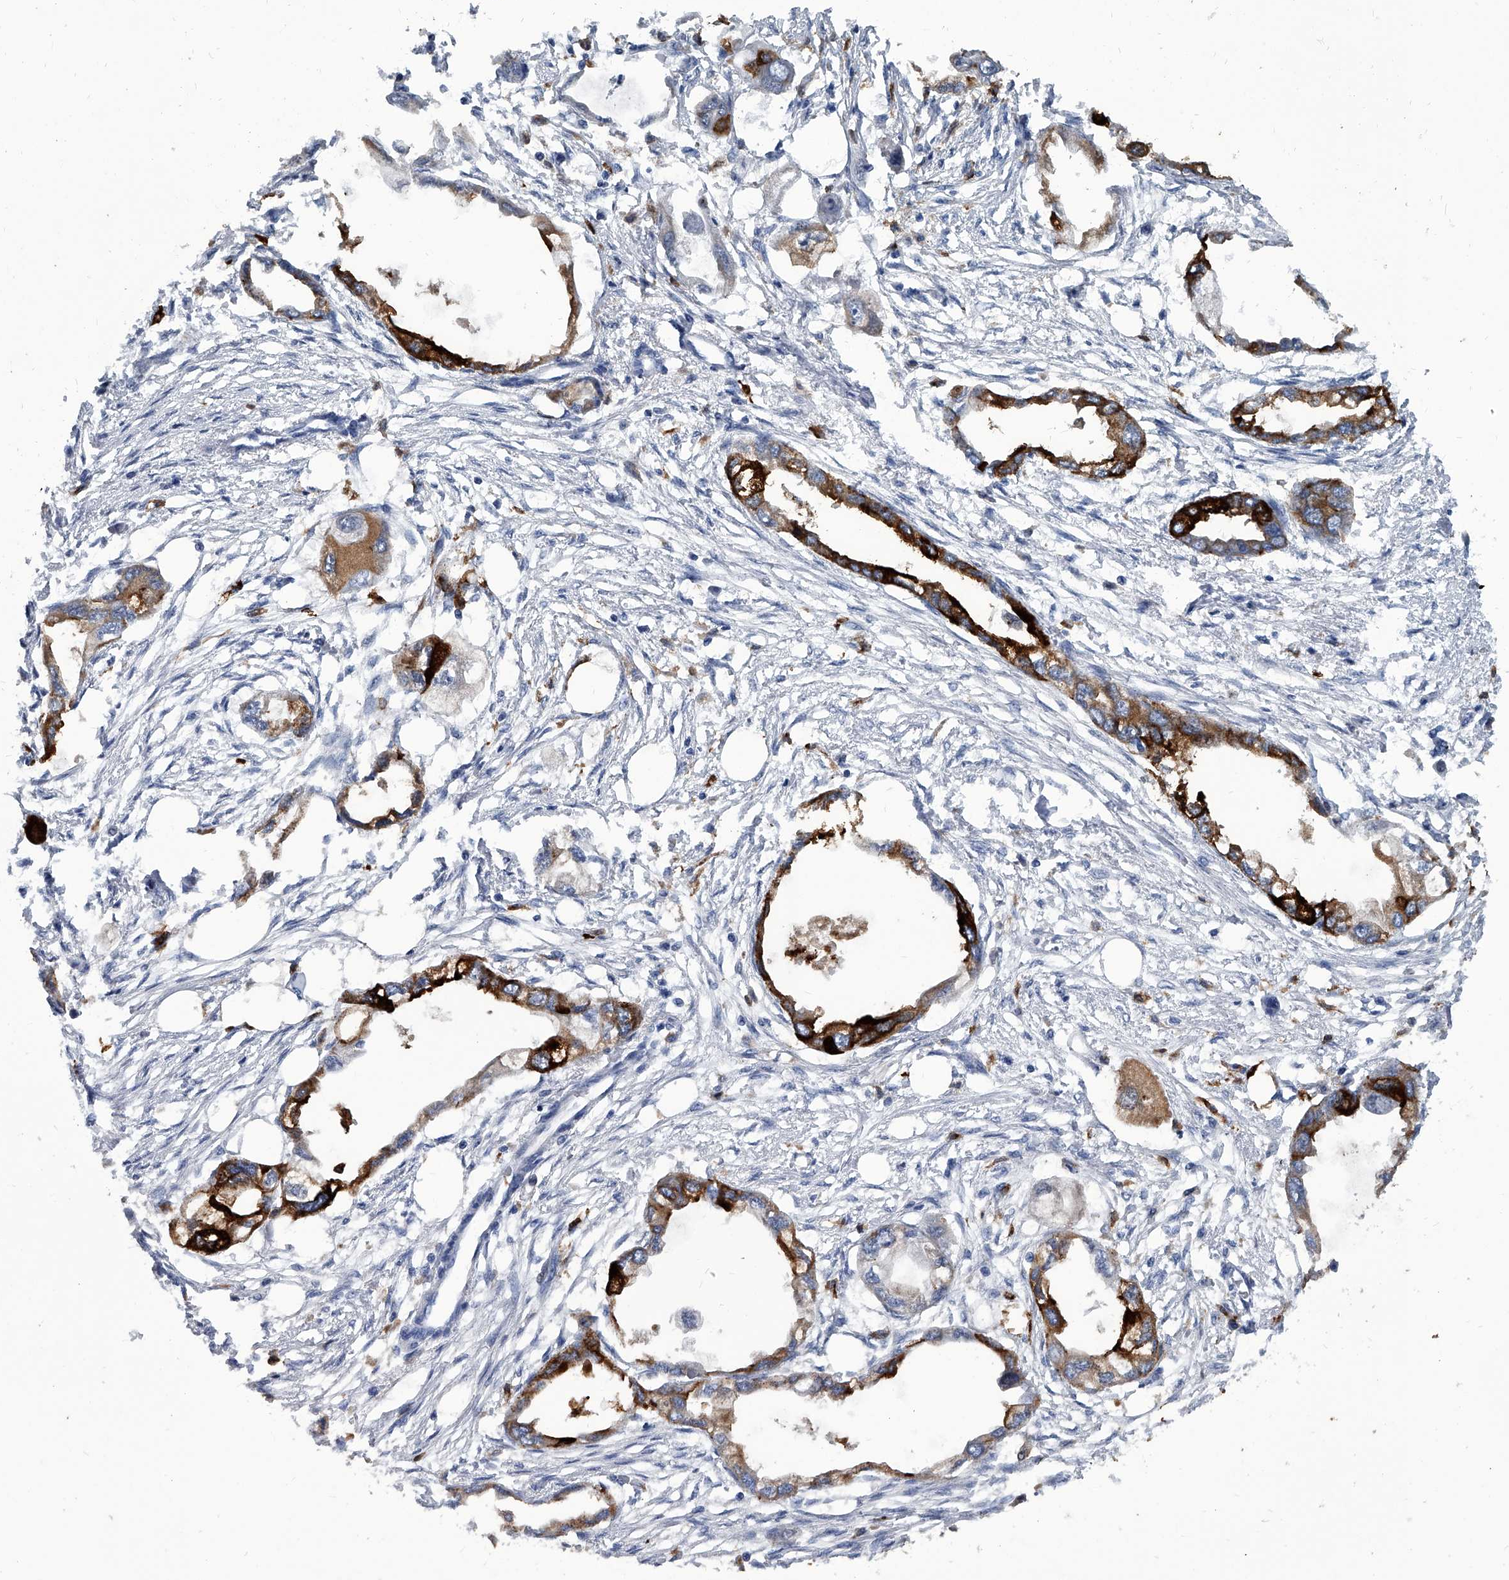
{"staining": {"intensity": "strong", "quantity": ">75%", "location": "cytoplasmic/membranous"}, "tissue": "endometrial cancer", "cell_type": "Tumor cells", "image_type": "cancer", "snomed": [{"axis": "morphology", "description": "Adenocarcinoma, NOS"}, {"axis": "morphology", "description": "Adenocarcinoma, metastatic, NOS"}, {"axis": "topography", "description": "Adipose tissue"}, {"axis": "topography", "description": "Endometrium"}], "caption": "Metastatic adenocarcinoma (endometrial) tissue reveals strong cytoplasmic/membranous expression in about >75% of tumor cells", "gene": "SPP1", "patient": {"sex": "female", "age": 67}}